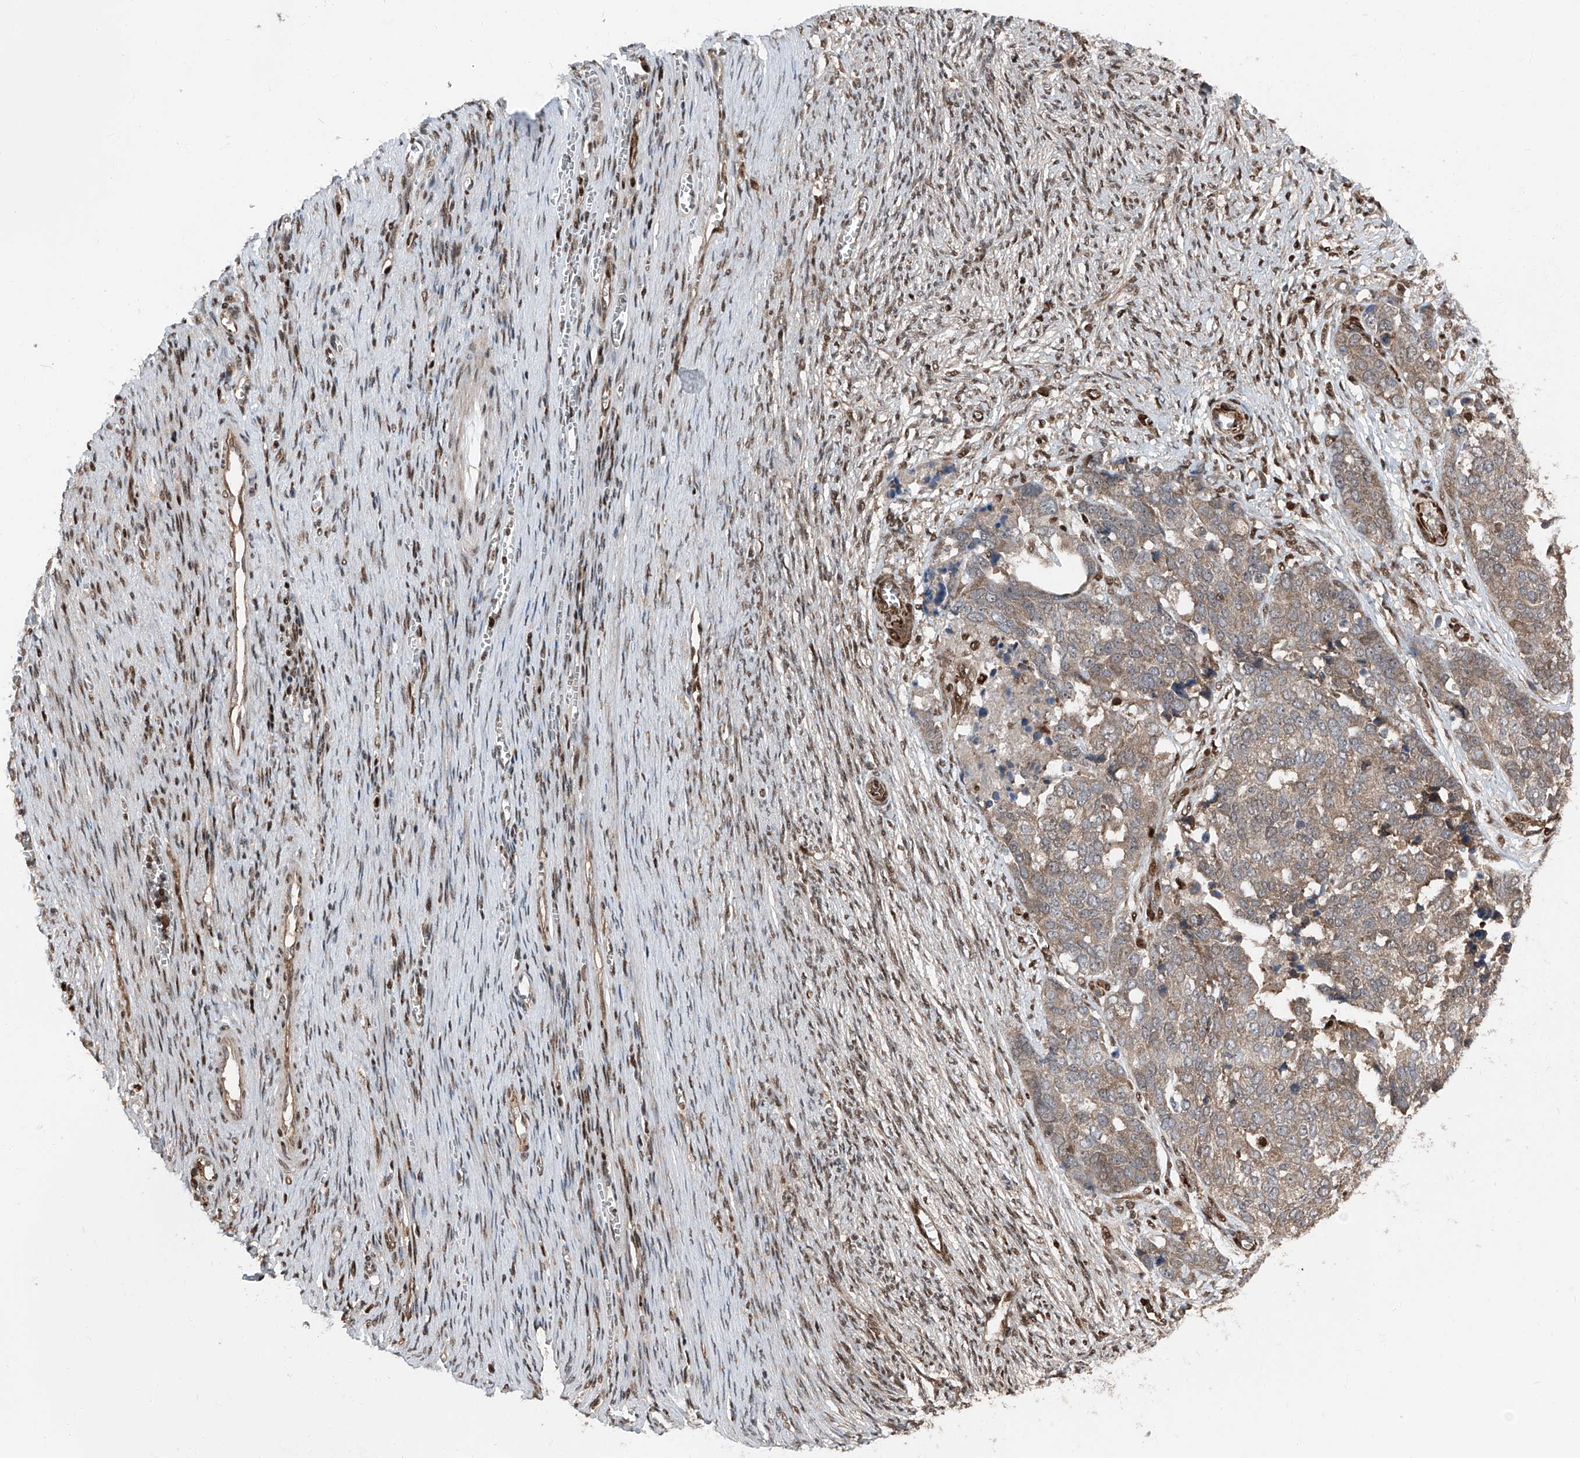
{"staining": {"intensity": "moderate", "quantity": ">75%", "location": "cytoplasmic/membranous"}, "tissue": "ovarian cancer", "cell_type": "Tumor cells", "image_type": "cancer", "snomed": [{"axis": "morphology", "description": "Cystadenocarcinoma, serous, NOS"}, {"axis": "topography", "description": "Ovary"}], "caption": "Immunohistochemical staining of serous cystadenocarcinoma (ovarian) exhibits medium levels of moderate cytoplasmic/membranous protein positivity in about >75% of tumor cells.", "gene": "FKBP5", "patient": {"sex": "female", "age": 44}}